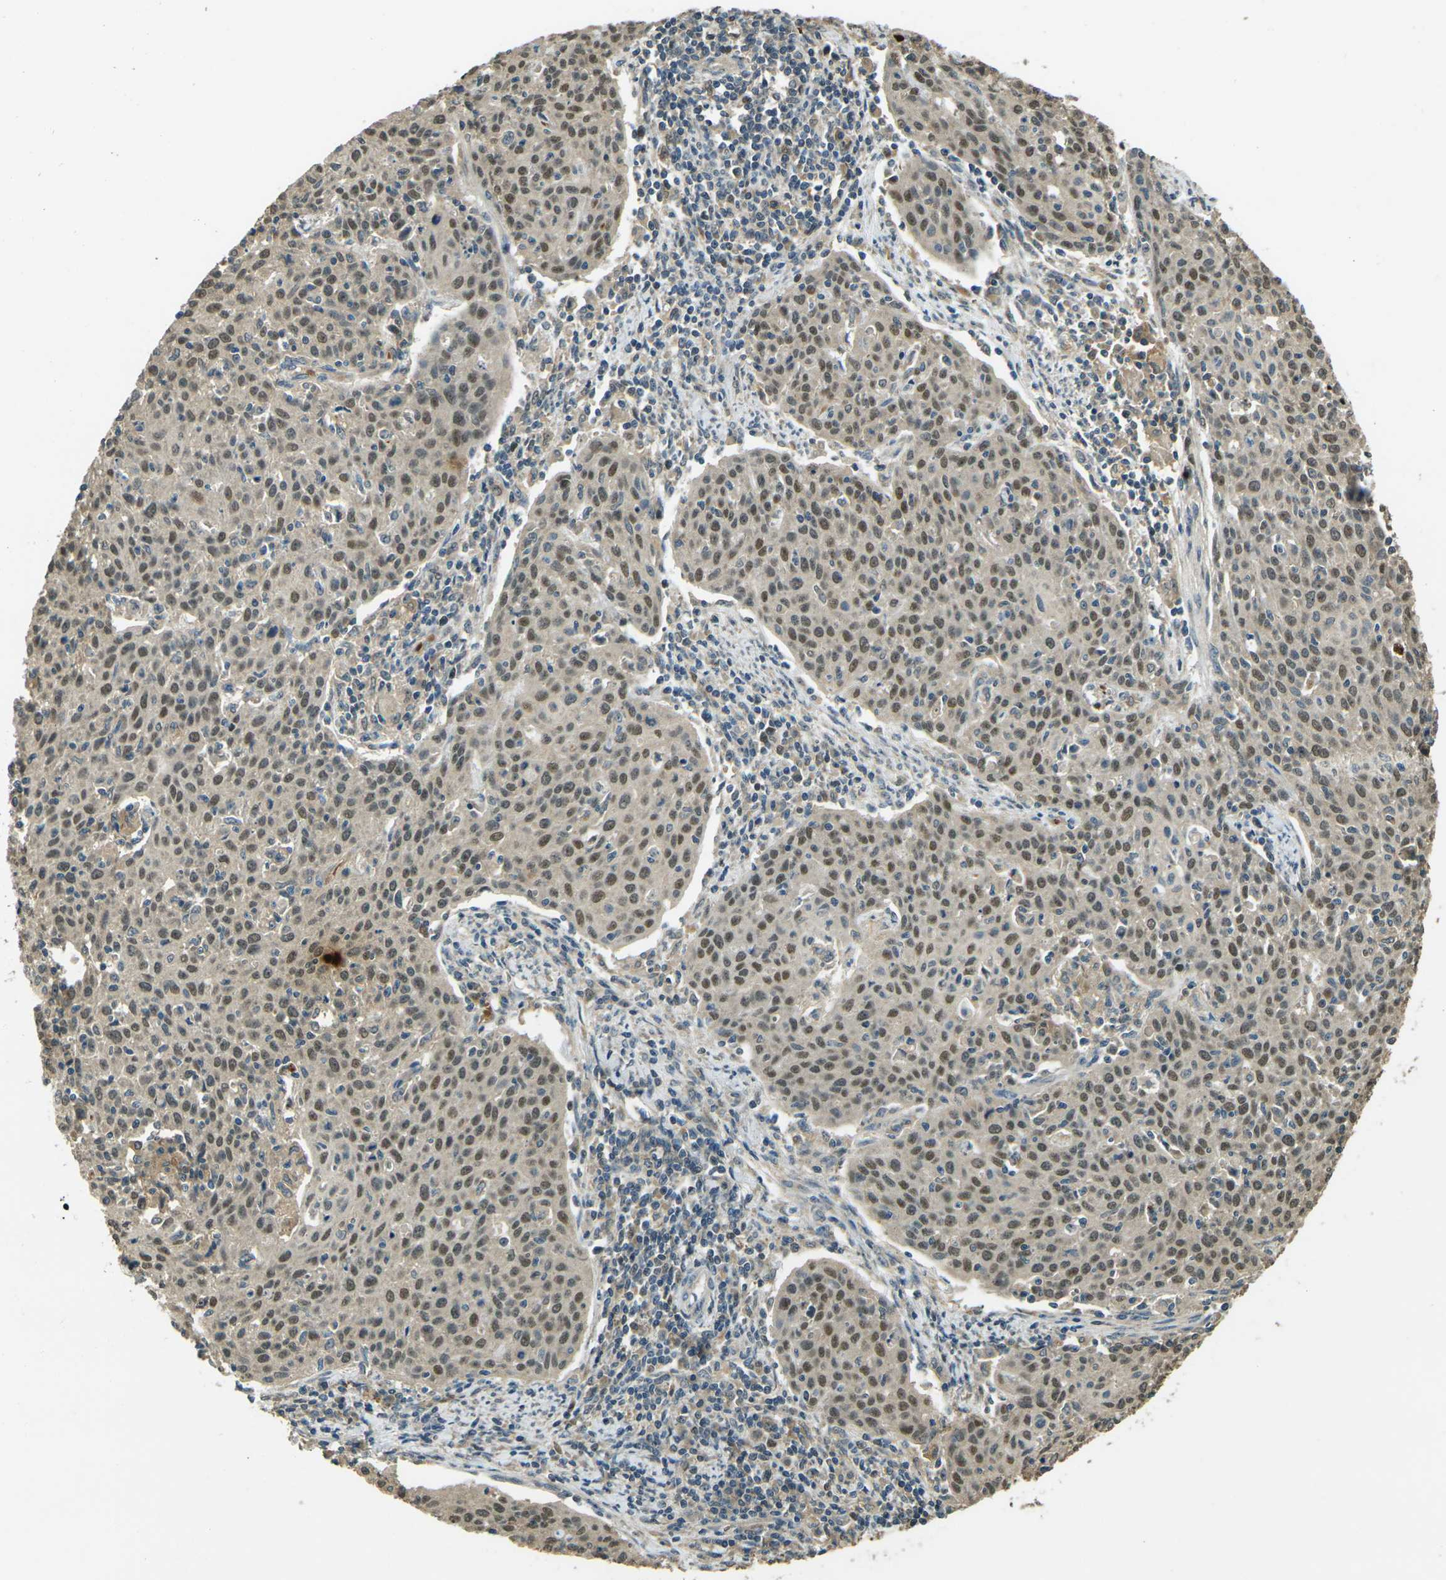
{"staining": {"intensity": "weak", "quantity": ">75%", "location": "cytoplasmic/membranous,nuclear"}, "tissue": "cervical cancer", "cell_type": "Tumor cells", "image_type": "cancer", "snomed": [{"axis": "morphology", "description": "Squamous cell carcinoma, NOS"}, {"axis": "topography", "description": "Cervix"}], "caption": "This photomicrograph demonstrates immunohistochemistry staining of human cervical cancer, with low weak cytoplasmic/membranous and nuclear staining in about >75% of tumor cells.", "gene": "TOR1A", "patient": {"sex": "female", "age": 38}}